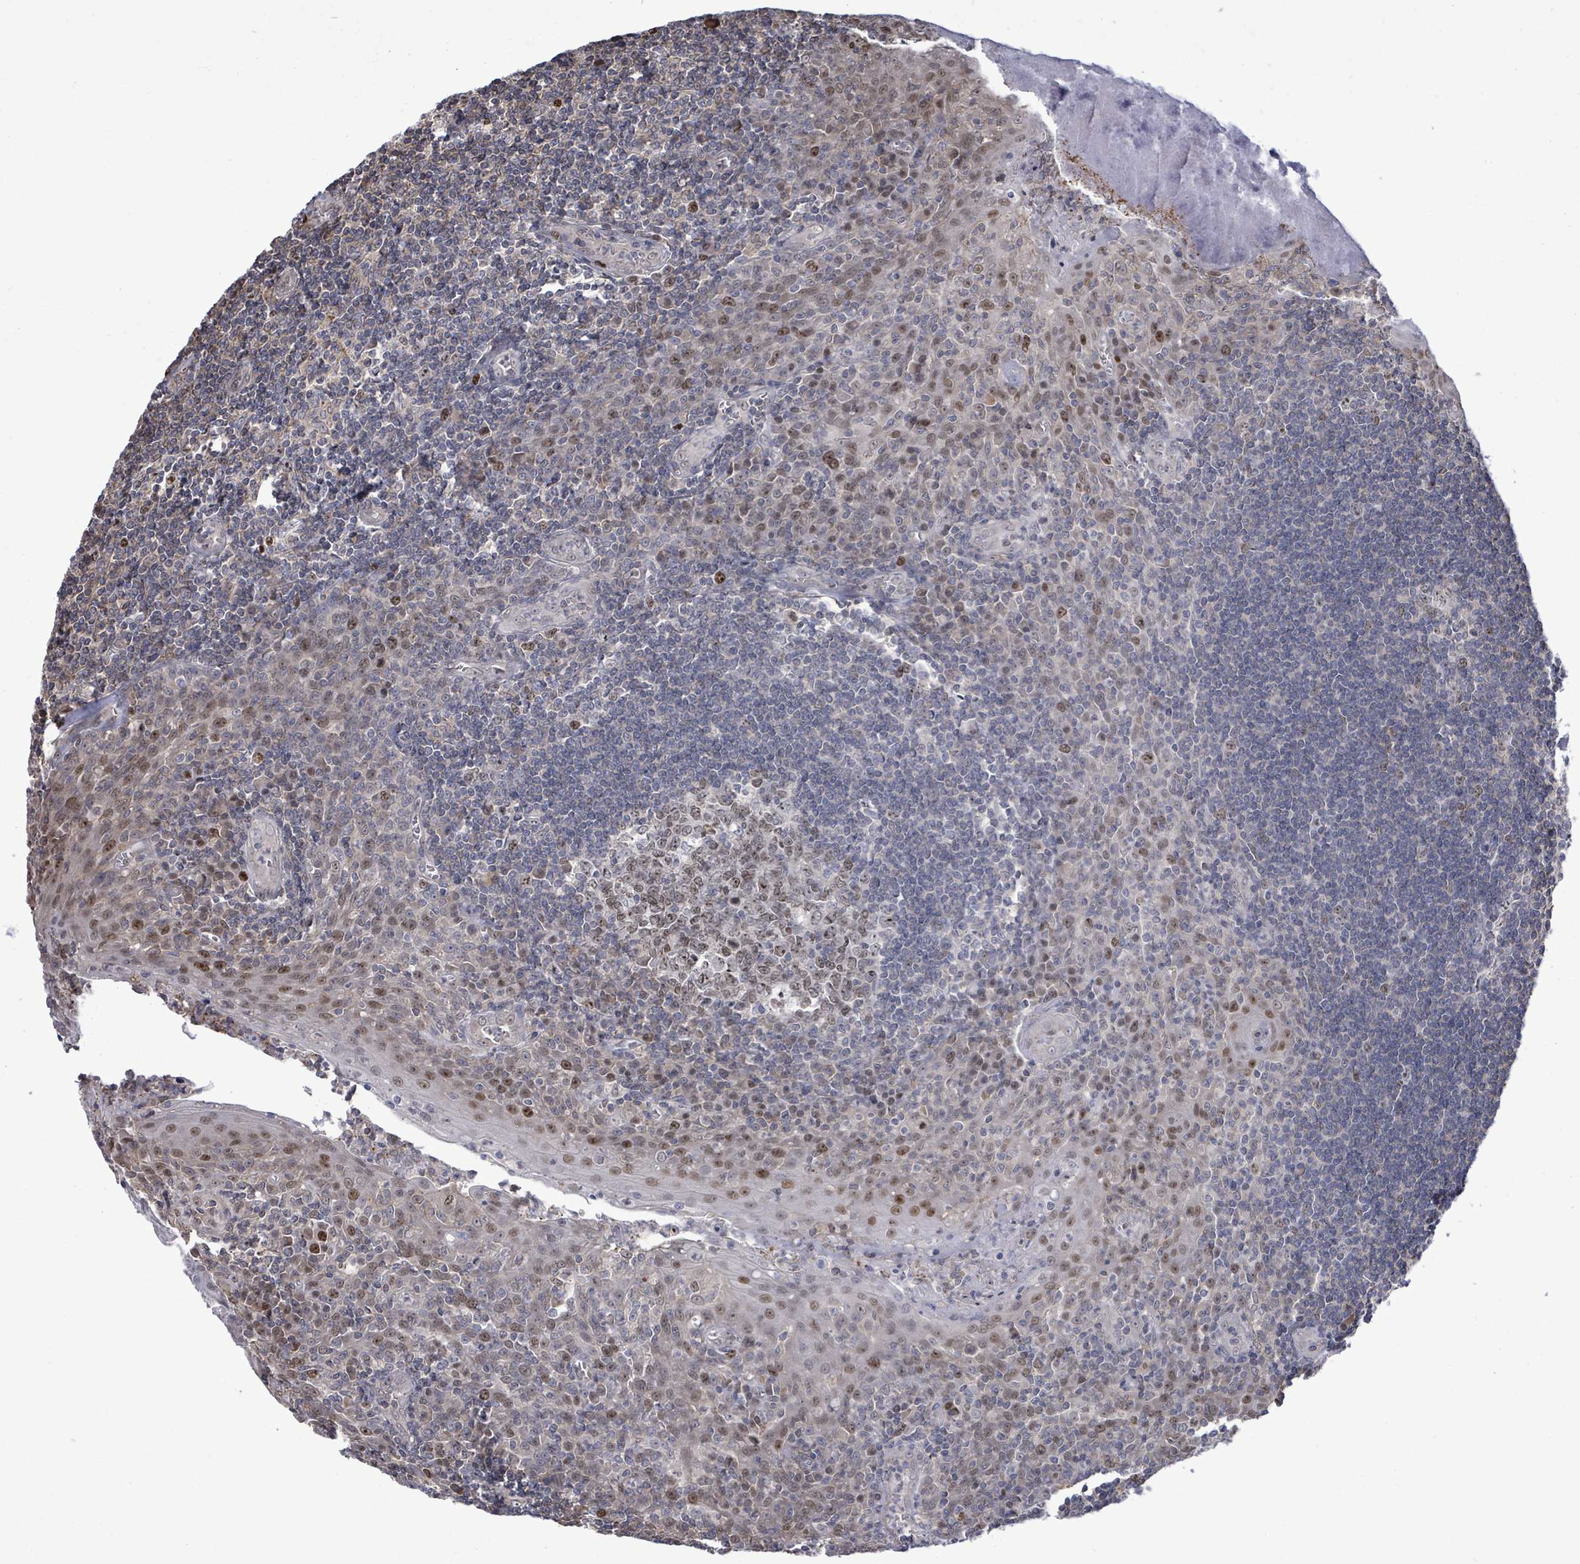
{"staining": {"intensity": "weak", "quantity": ">75%", "location": "nuclear"}, "tissue": "tonsil", "cell_type": "Germinal center cells", "image_type": "normal", "snomed": [{"axis": "morphology", "description": "Normal tissue, NOS"}, {"axis": "topography", "description": "Tonsil"}], "caption": "This histopathology image shows immunohistochemistry staining of normal tonsil, with low weak nuclear positivity in about >75% of germinal center cells.", "gene": "PAPSS1", "patient": {"sex": "male", "age": 27}}